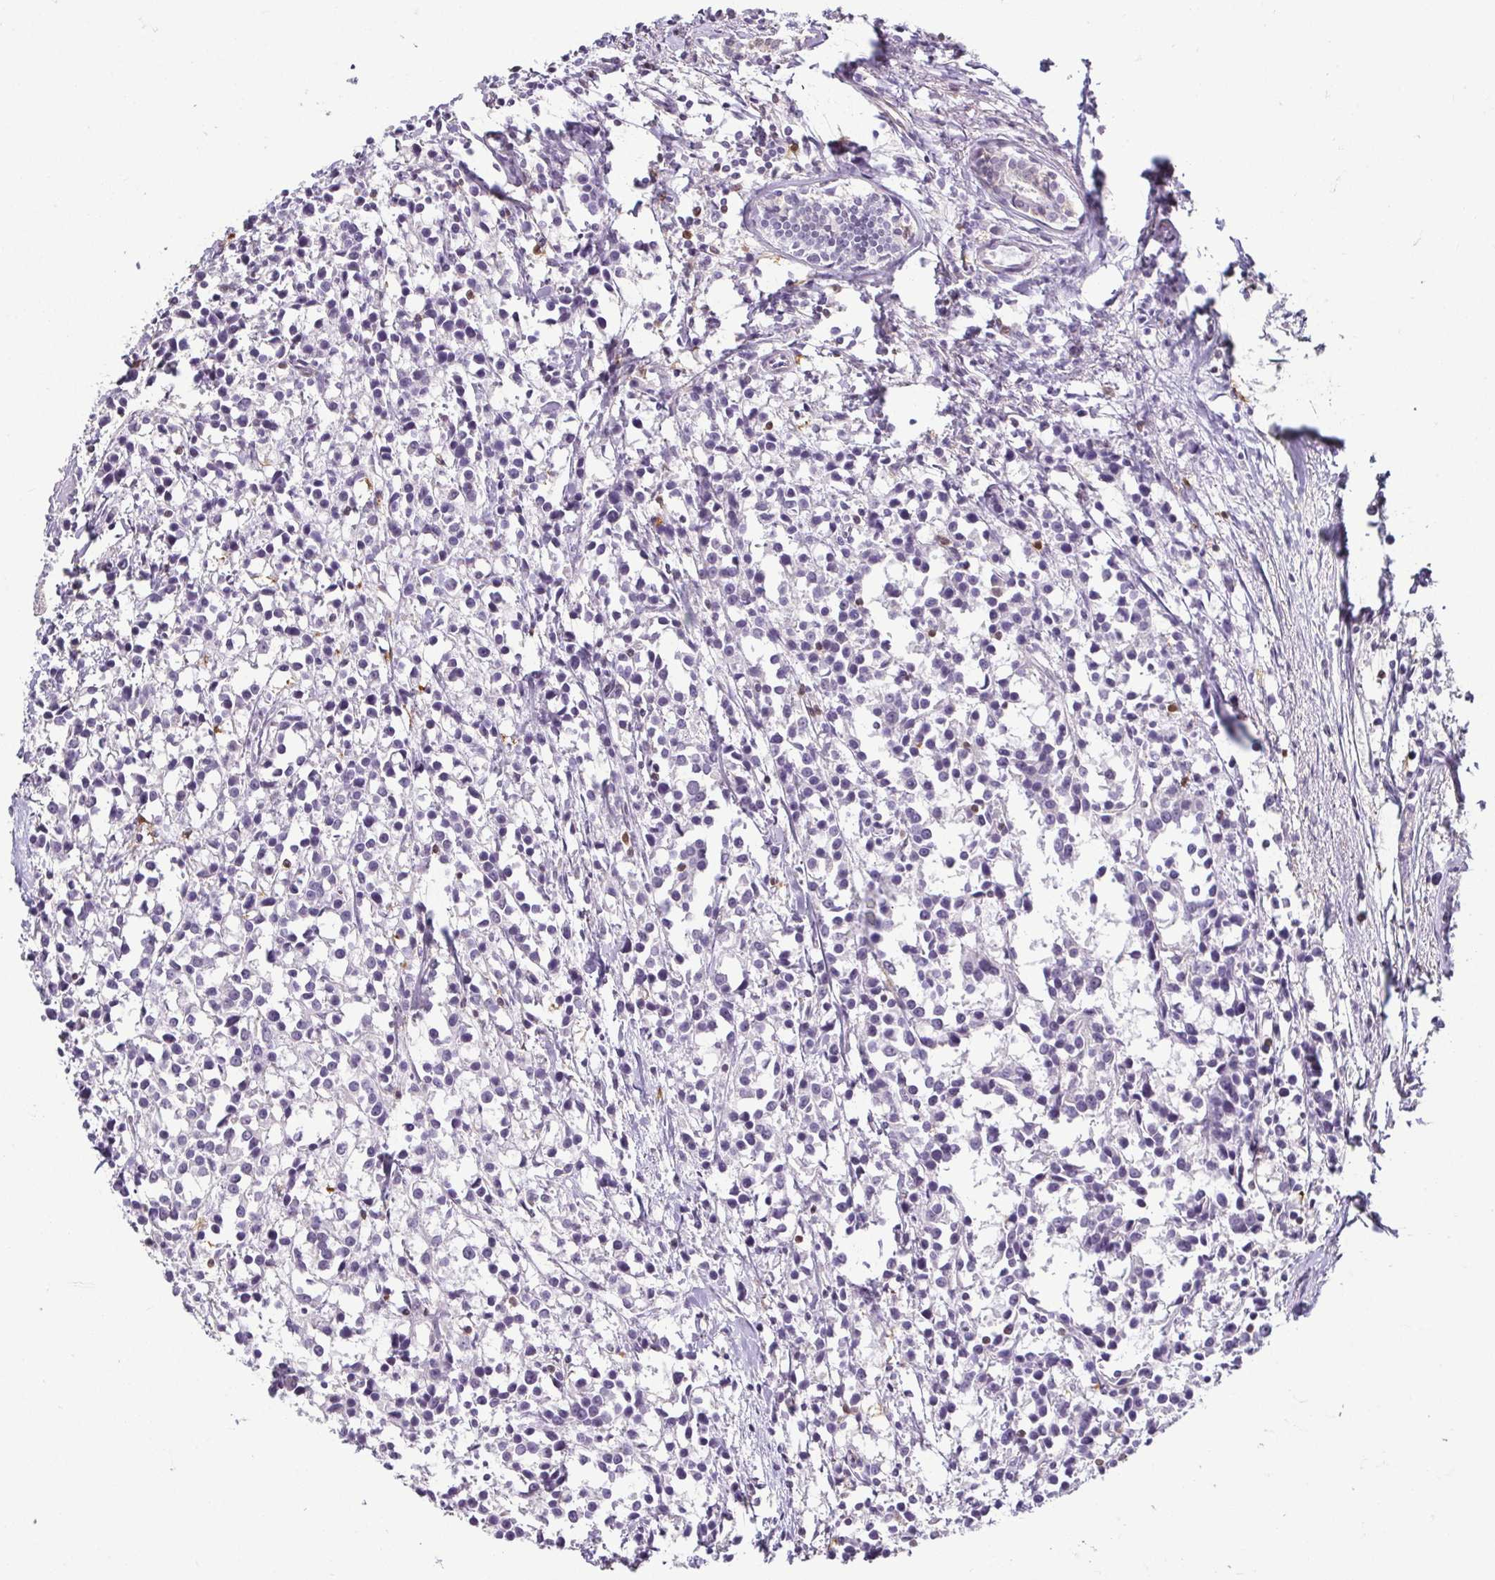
{"staining": {"intensity": "negative", "quantity": "none", "location": "none"}, "tissue": "breast cancer", "cell_type": "Tumor cells", "image_type": "cancer", "snomed": [{"axis": "morphology", "description": "Duct carcinoma"}, {"axis": "topography", "description": "Breast"}], "caption": "This is an immunohistochemistry histopathology image of intraductal carcinoma (breast). There is no positivity in tumor cells.", "gene": "HOPX", "patient": {"sex": "female", "age": 80}}